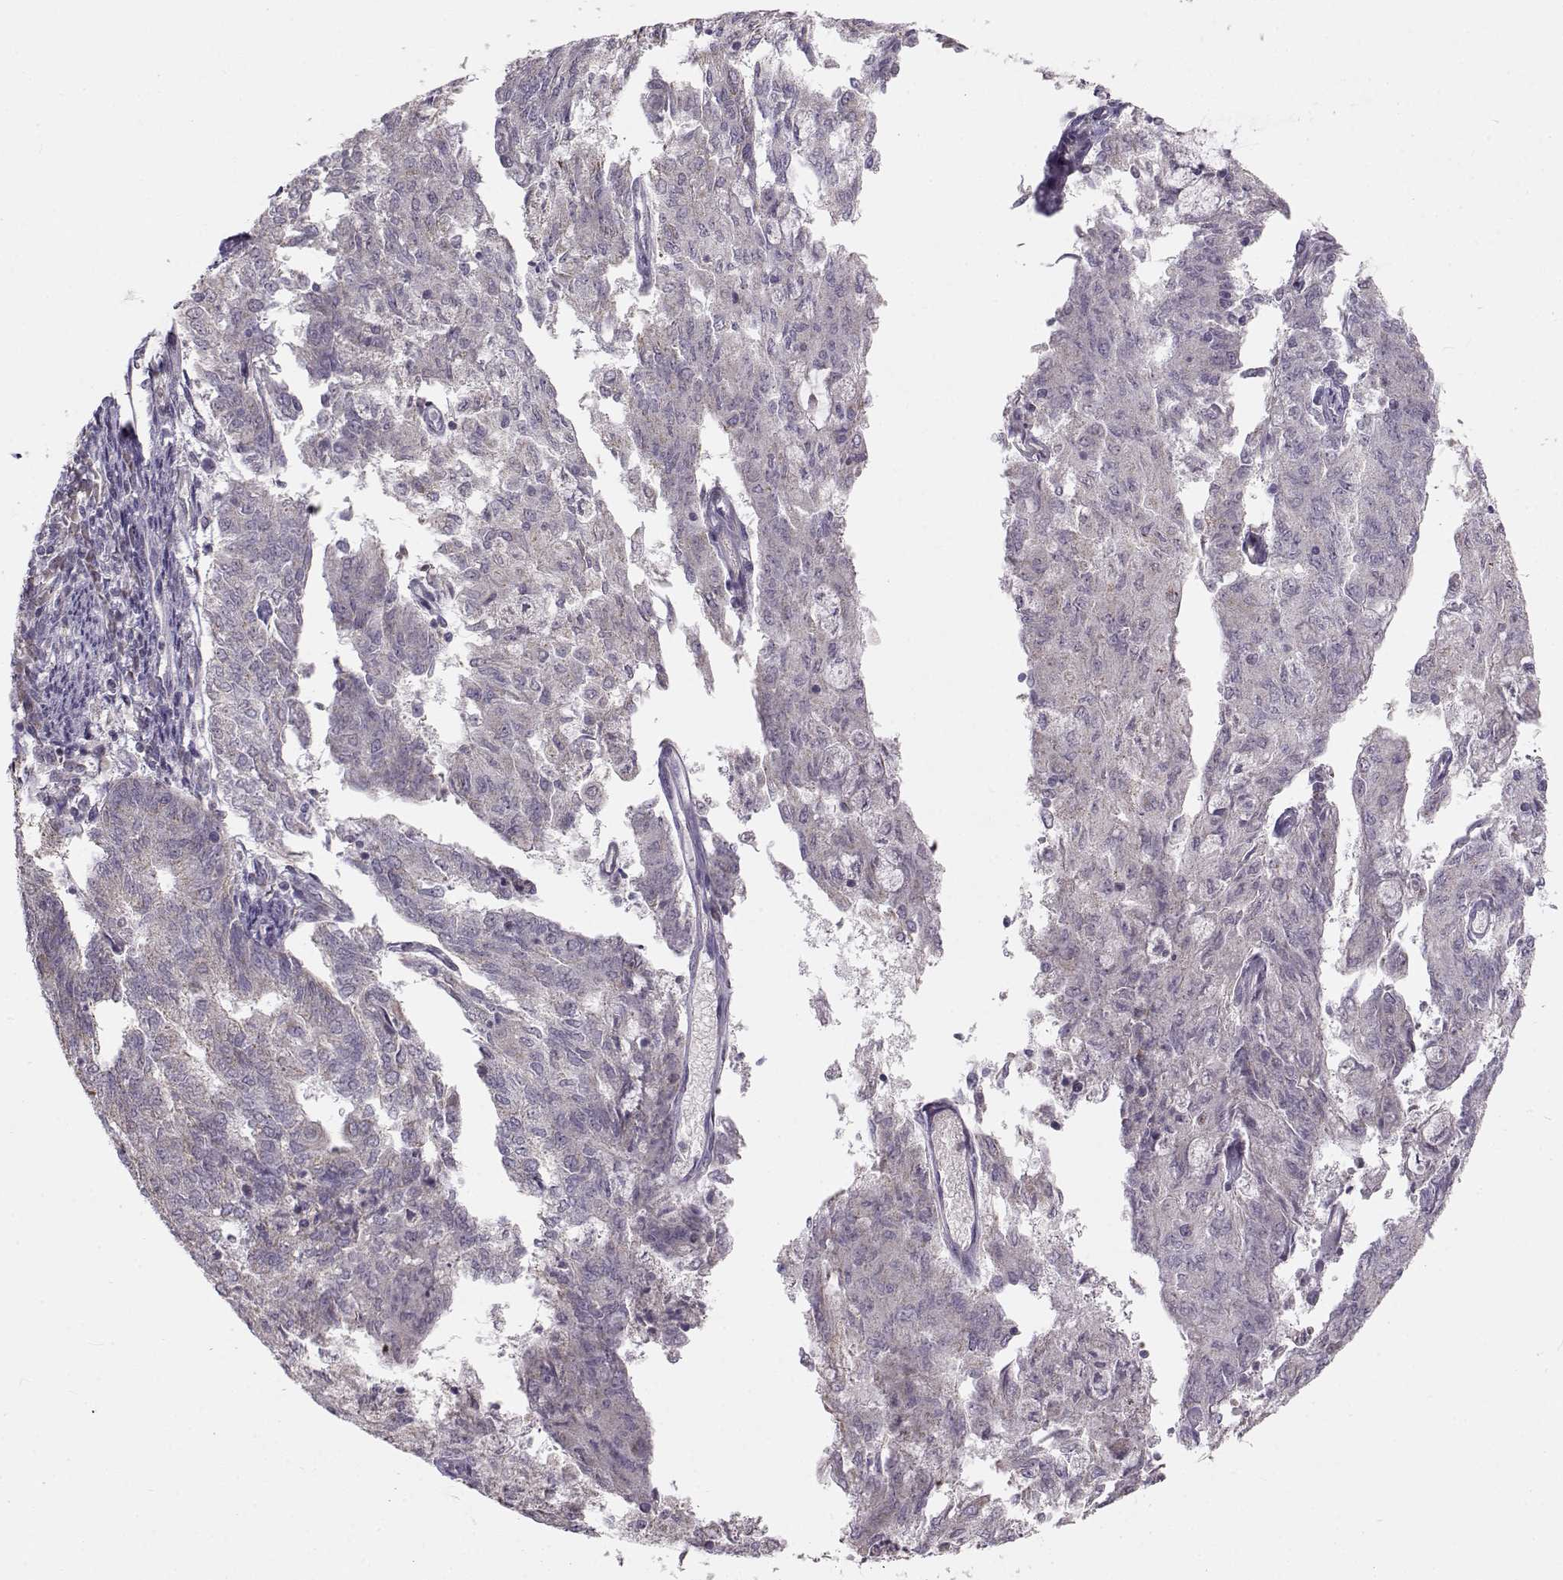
{"staining": {"intensity": "weak", "quantity": "<25%", "location": "cytoplasmic/membranous"}, "tissue": "endometrial cancer", "cell_type": "Tumor cells", "image_type": "cancer", "snomed": [{"axis": "morphology", "description": "Adenocarcinoma, NOS"}, {"axis": "topography", "description": "Endometrium"}], "caption": "This micrograph is of endometrial adenocarcinoma stained with immunohistochemistry to label a protein in brown with the nuclei are counter-stained blue. There is no positivity in tumor cells. Brightfield microscopy of immunohistochemistry (IHC) stained with DAB (brown) and hematoxylin (blue), captured at high magnification.", "gene": "SLC4A5", "patient": {"sex": "female", "age": 82}}